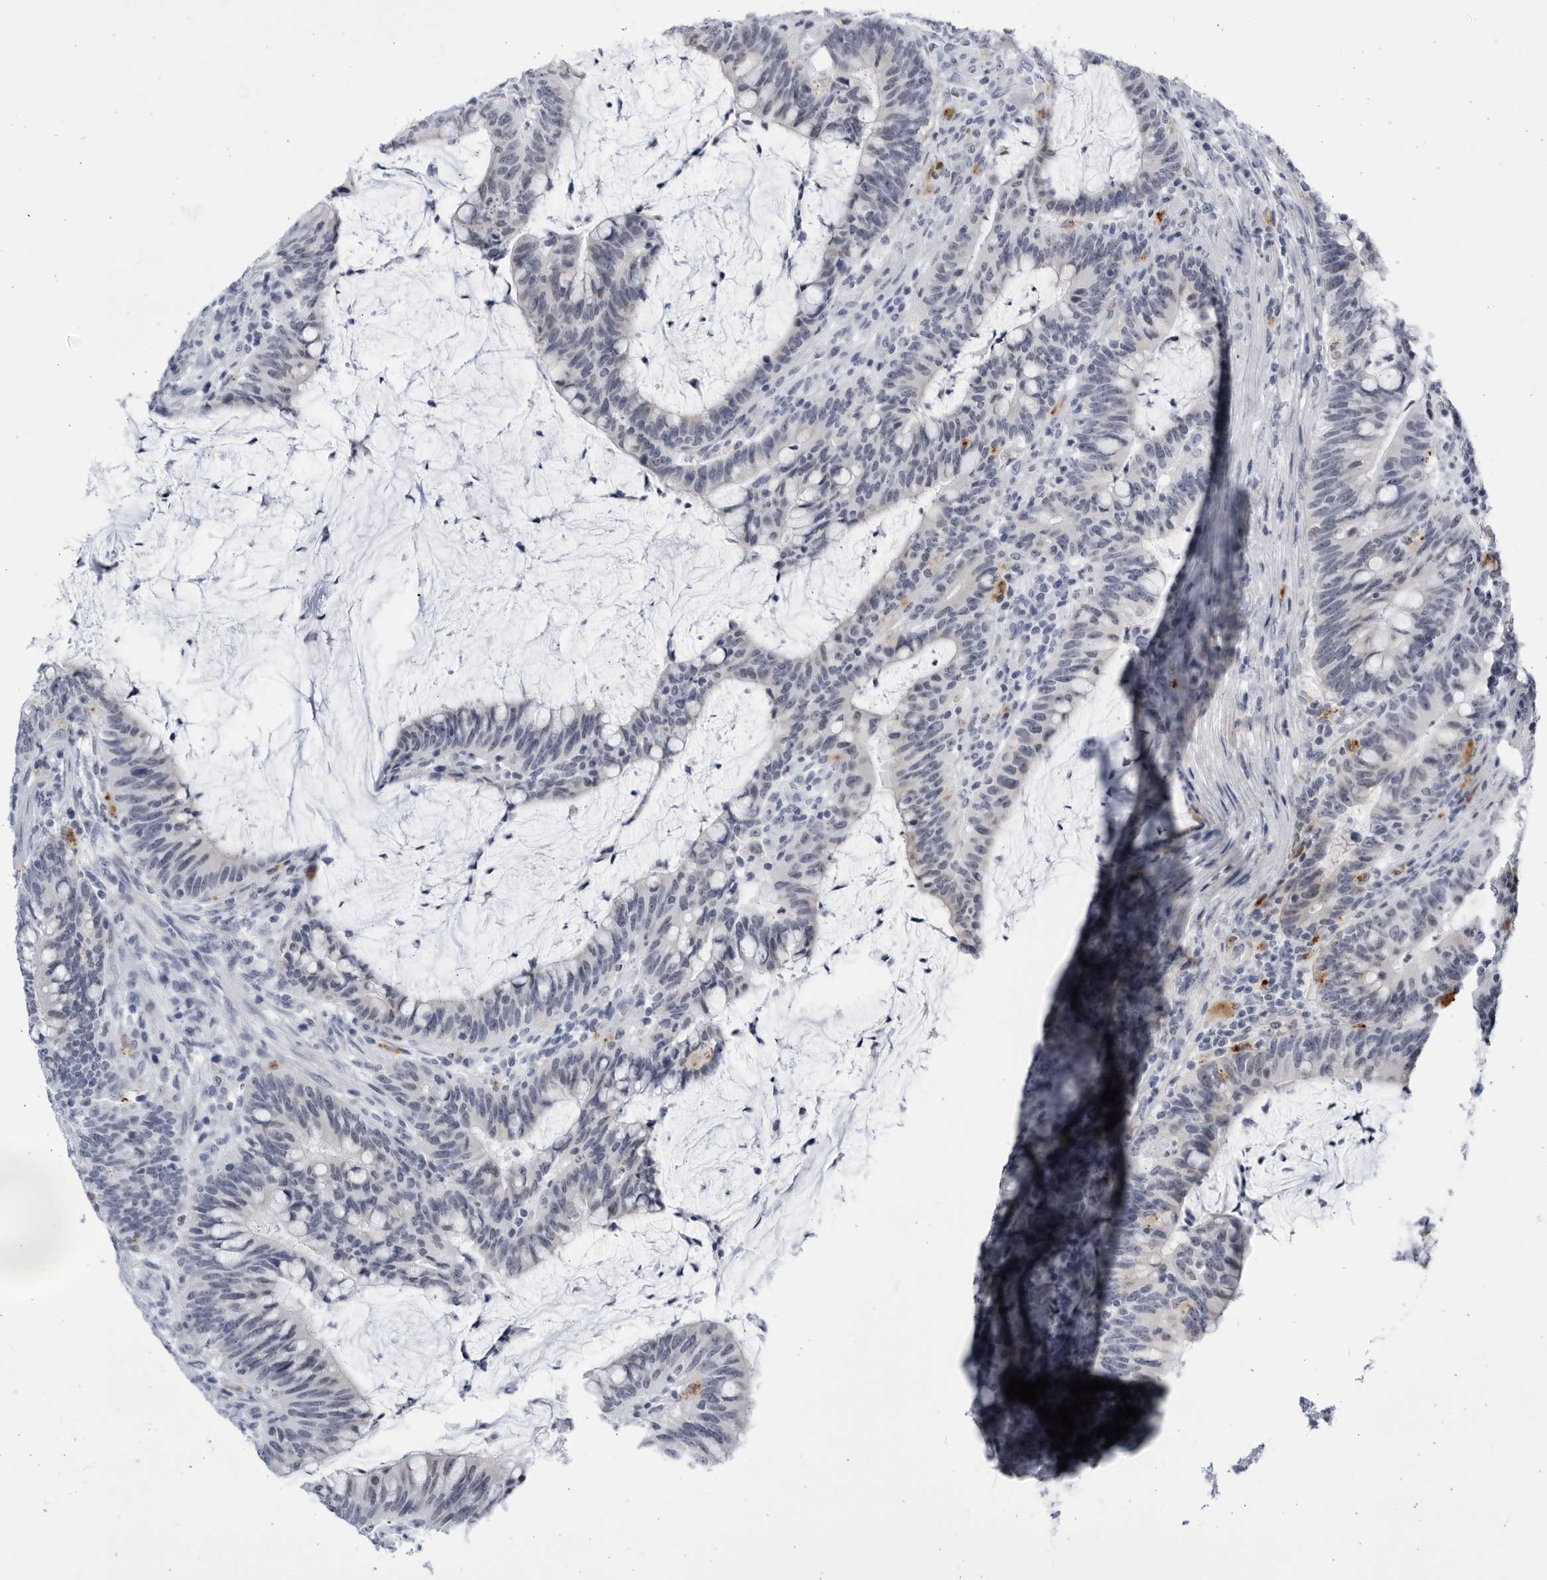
{"staining": {"intensity": "weak", "quantity": "<25%", "location": "nuclear"}, "tissue": "colorectal cancer", "cell_type": "Tumor cells", "image_type": "cancer", "snomed": [{"axis": "morphology", "description": "Adenocarcinoma, NOS"}, {"axis": "topography", "description": "Colon"}], "caption": "Immunohistochemistry histopathology image of neoplastic tissue: human colorectal cancer stained with DAB (3,3'-diaminobenzidine) demonstrates no significant protein positivity in tumor cells.", "gene": "CCDC181", "patient": {"sex": "female", "age": 66}}